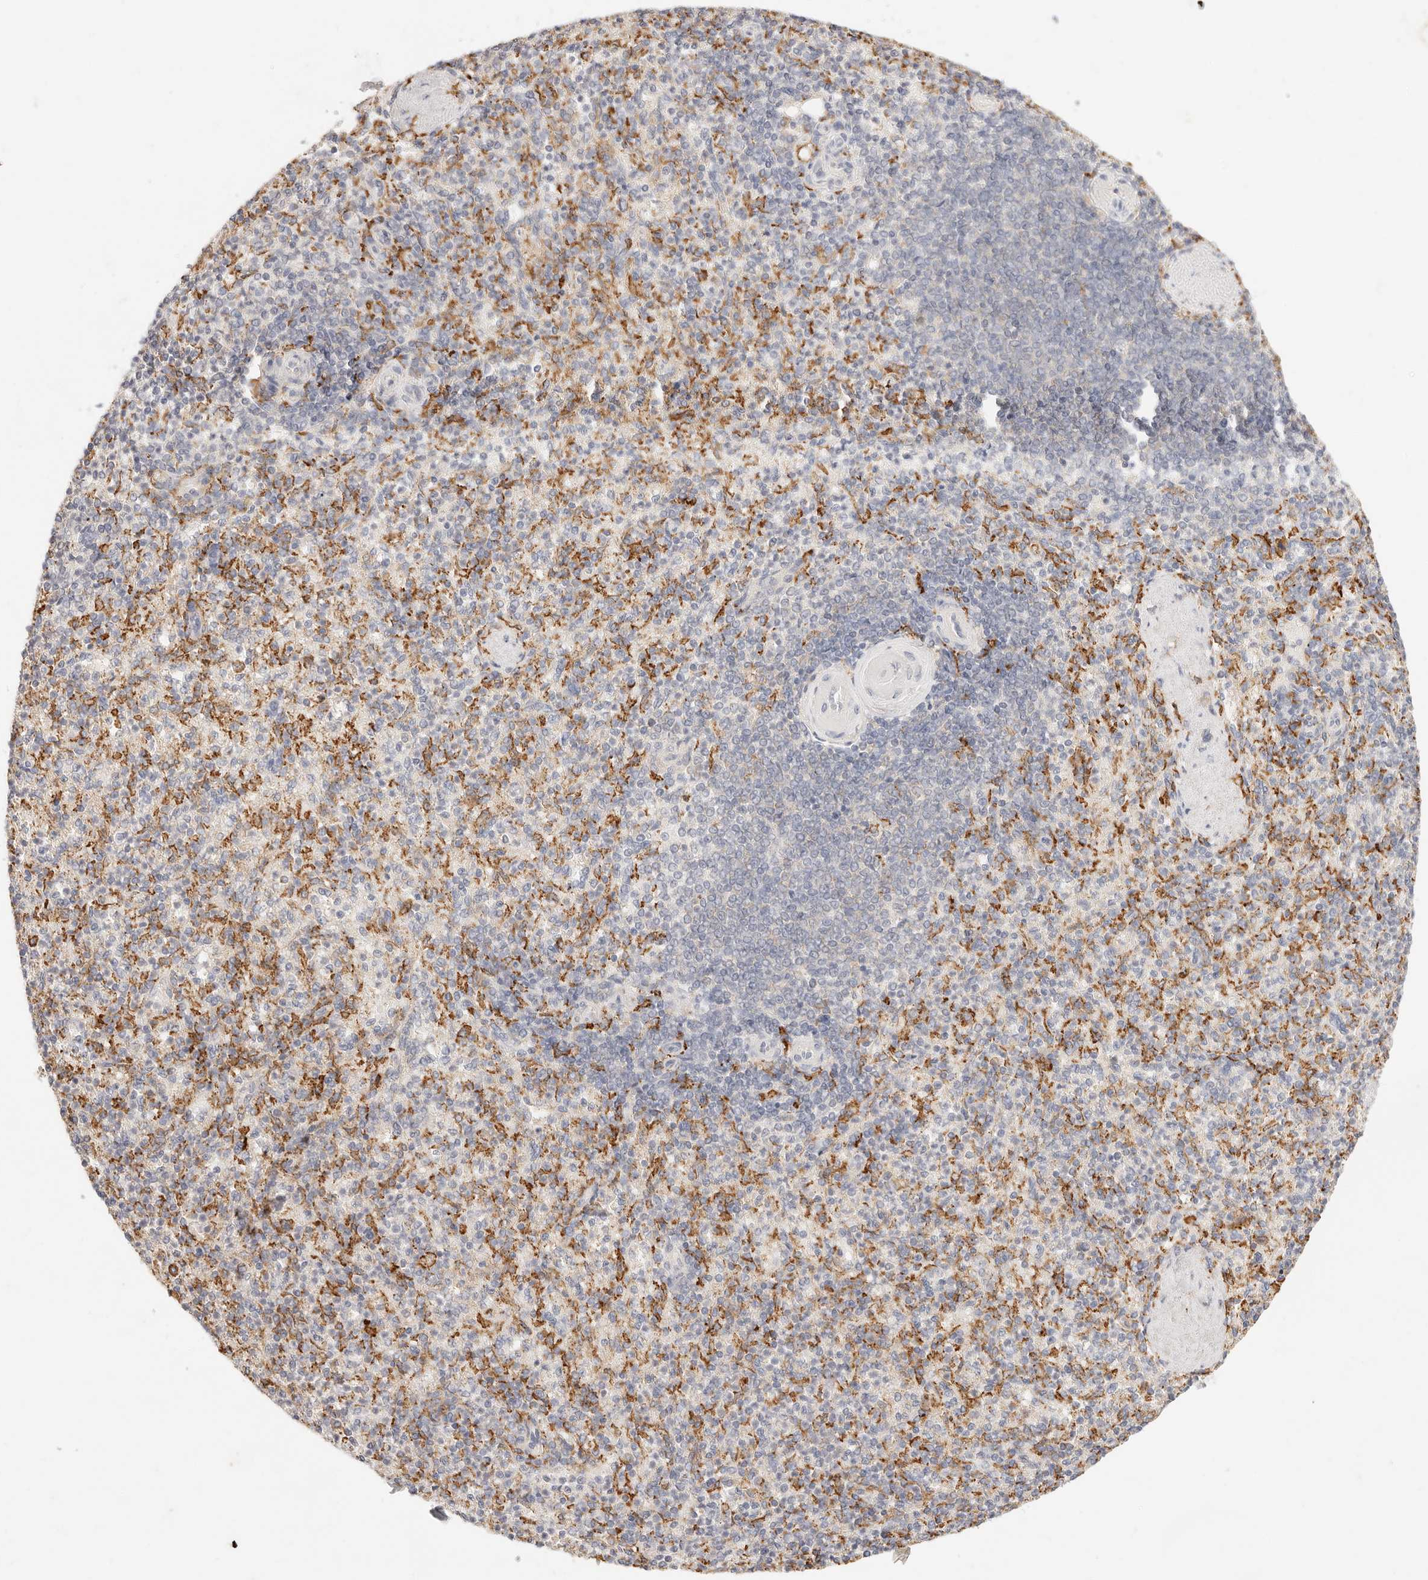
{"staining": {"intensity": "negative", "quantity": "none", "location": "none"}, "tissue": "spleen", "cell_type": "Cells in red pulp", "image_type": "normal", "snomed": [{"axis": "morphology", "description": "Normal tissue, NOS"}, {"axis": "topography", "description": "Spleen"}], "caption": "A high-resolution photomicrograph shows IHC staining of unremarkable spleen, which reveals no significant staining in cells in red pulp. (Brightfield microscopy of DAB (3,3'-diaminobenzidine) immunohistochemistry (IHC) at high magnification).", "gene": "HK2", "patient": {"sex": "female", "age": 74}}